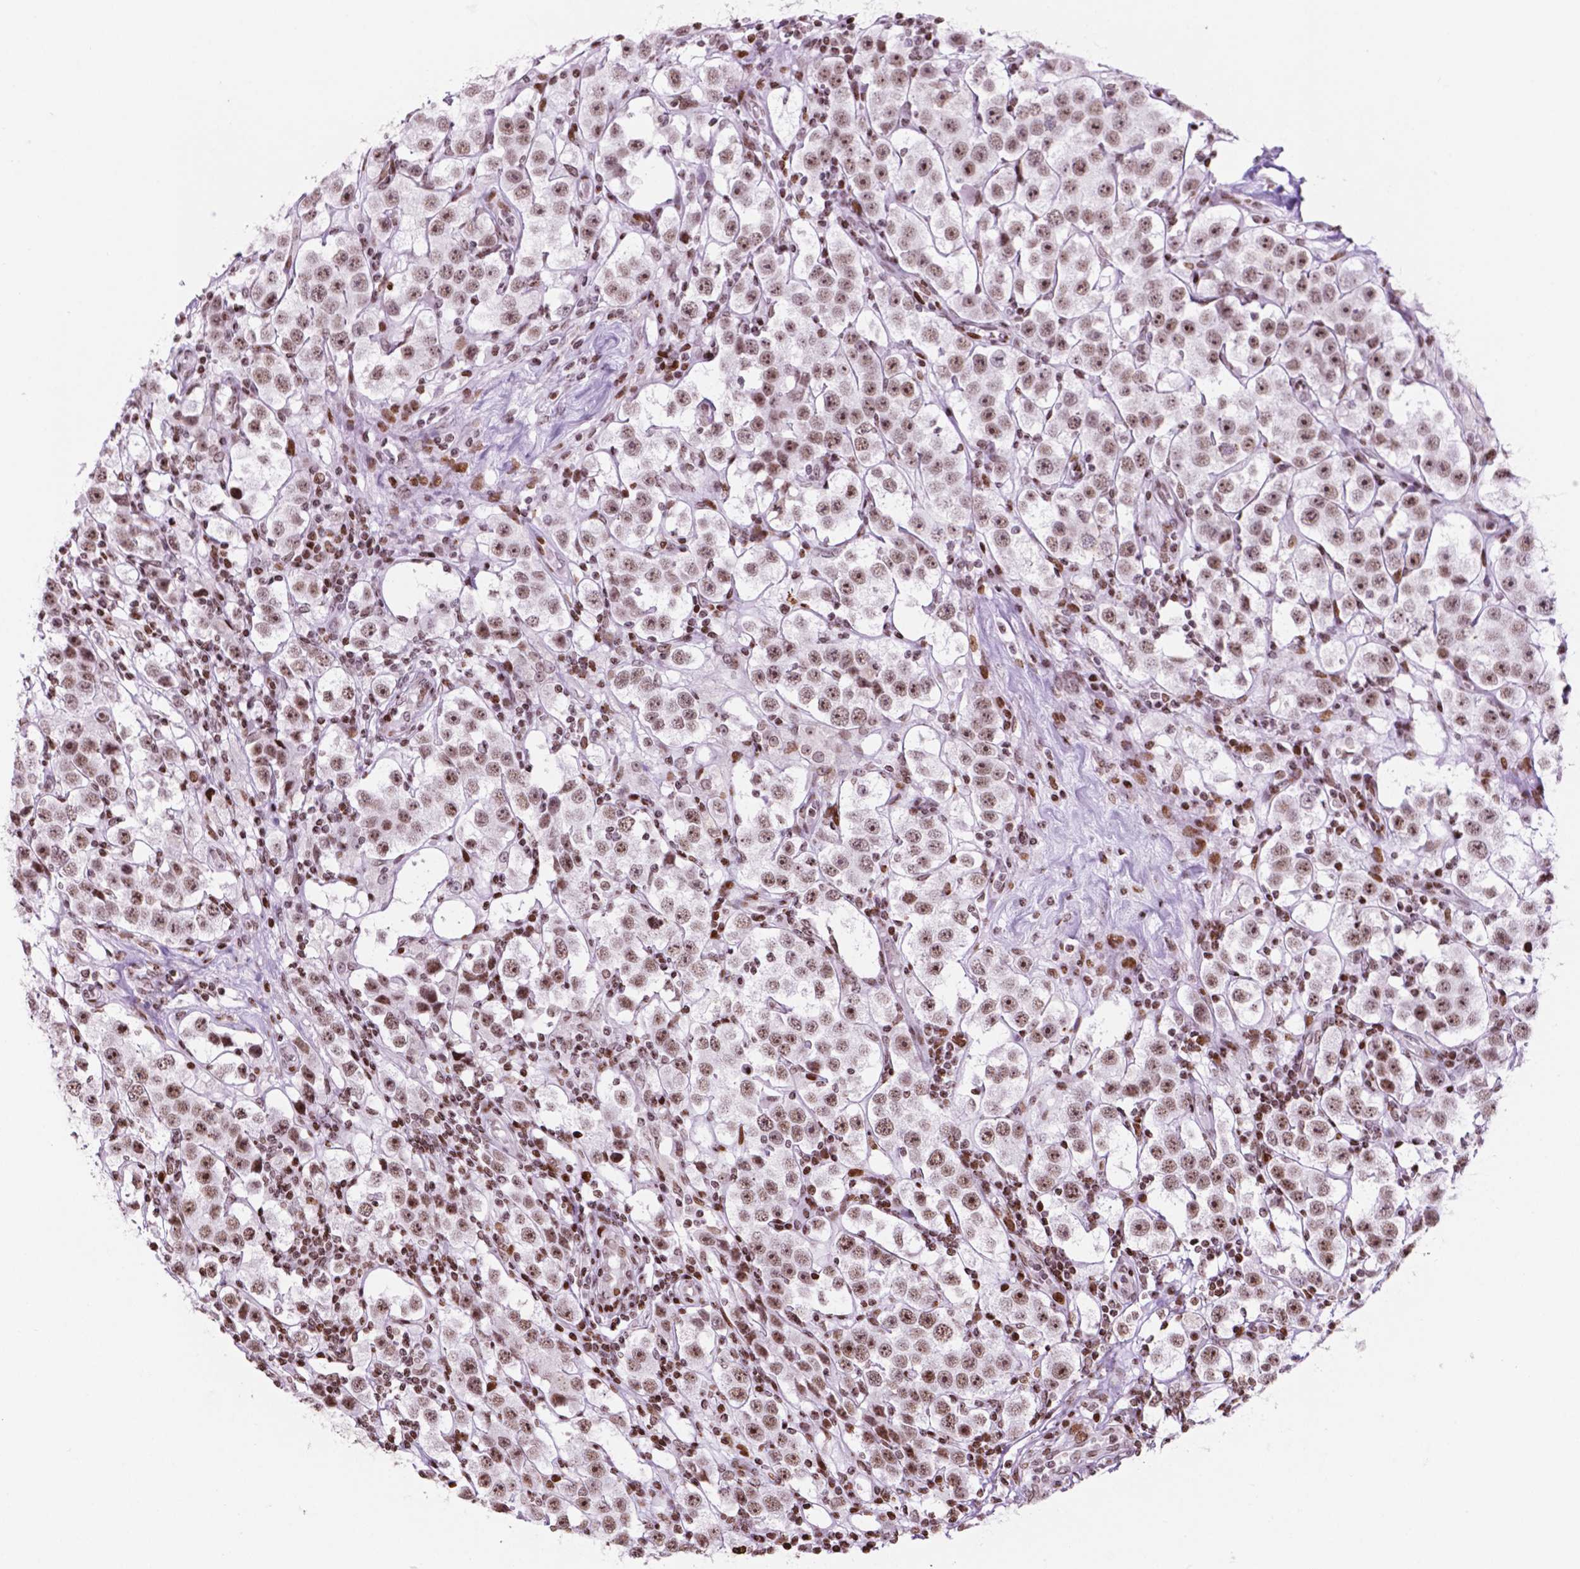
{"staining": {"intensity": "moderate", "quantity": ">75%", "location": "nuclear"}, "tissue": "testis cancer", "cell_type": "Tumor cells", "image_type": "cancer", "snomed": [{"axis": "morphology", "description": "Seminoma, NOS"}, {"axis": "topography", "description": "Testis"}], "caption": "Protein analysis of testis cancer tissue shows moderate nuclear positivity in about >75% of tumor cells.", "gene": "TMEM250", "patient": {"sex": "male", "age": 37}}